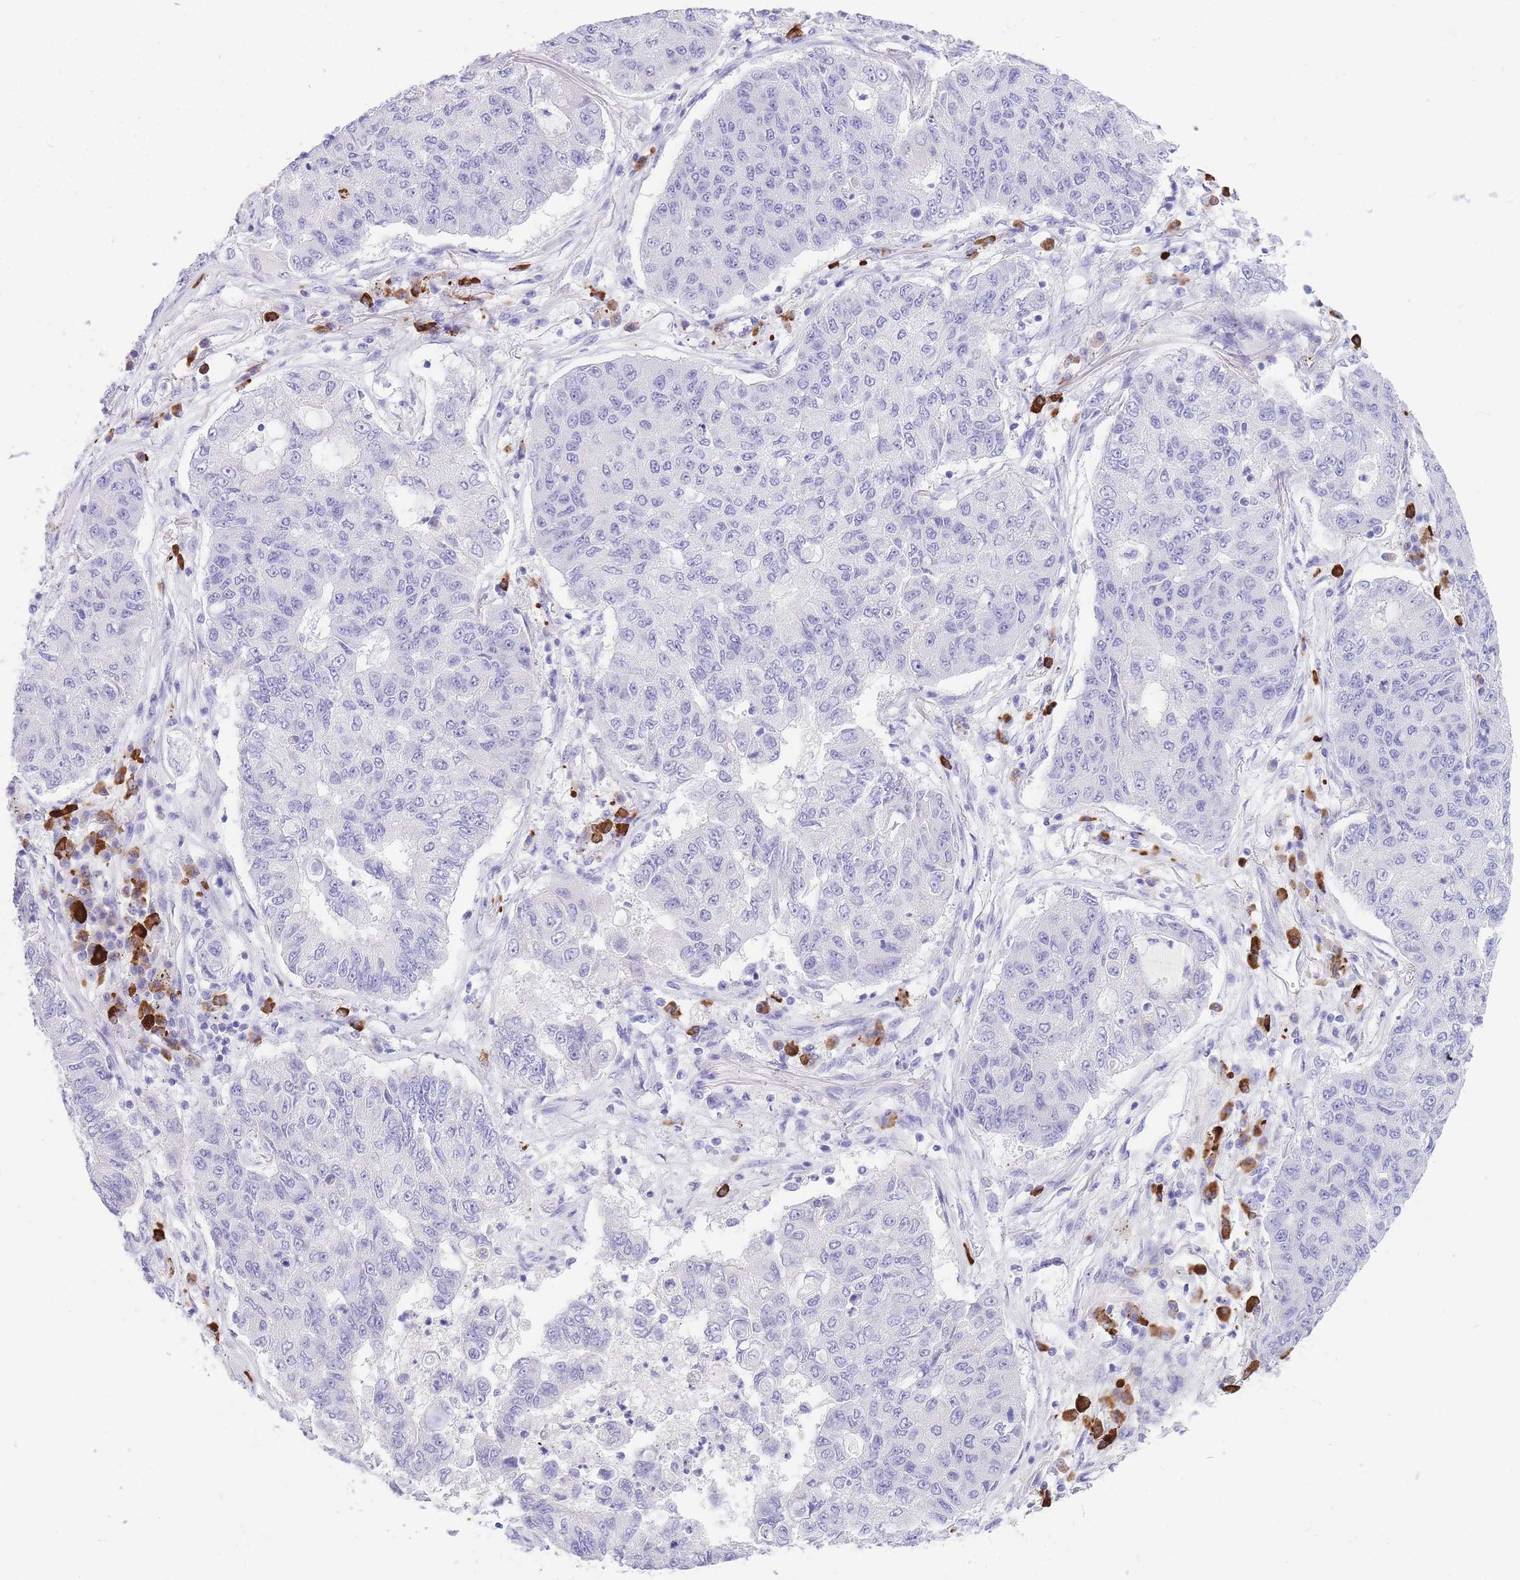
{"staining": {"intensity": "negative", "quantity": "none", "location": "none"}, "tissue": "lung cancer", "cell_type": "Tumor cells", "image_type": "cancer", "snomed": [{"axis": "morphology", "description": "Squamous cell carcinoma, NOS"}, {"axis": "topography", "description": "Lung"}], "caption": "Immunohistochemistry (IHC) of lung squamous cell carcinoma reveals no staining in tumor cells.", "gene": "ZFP62", "patient": {"sex": "male", "age": 74}}